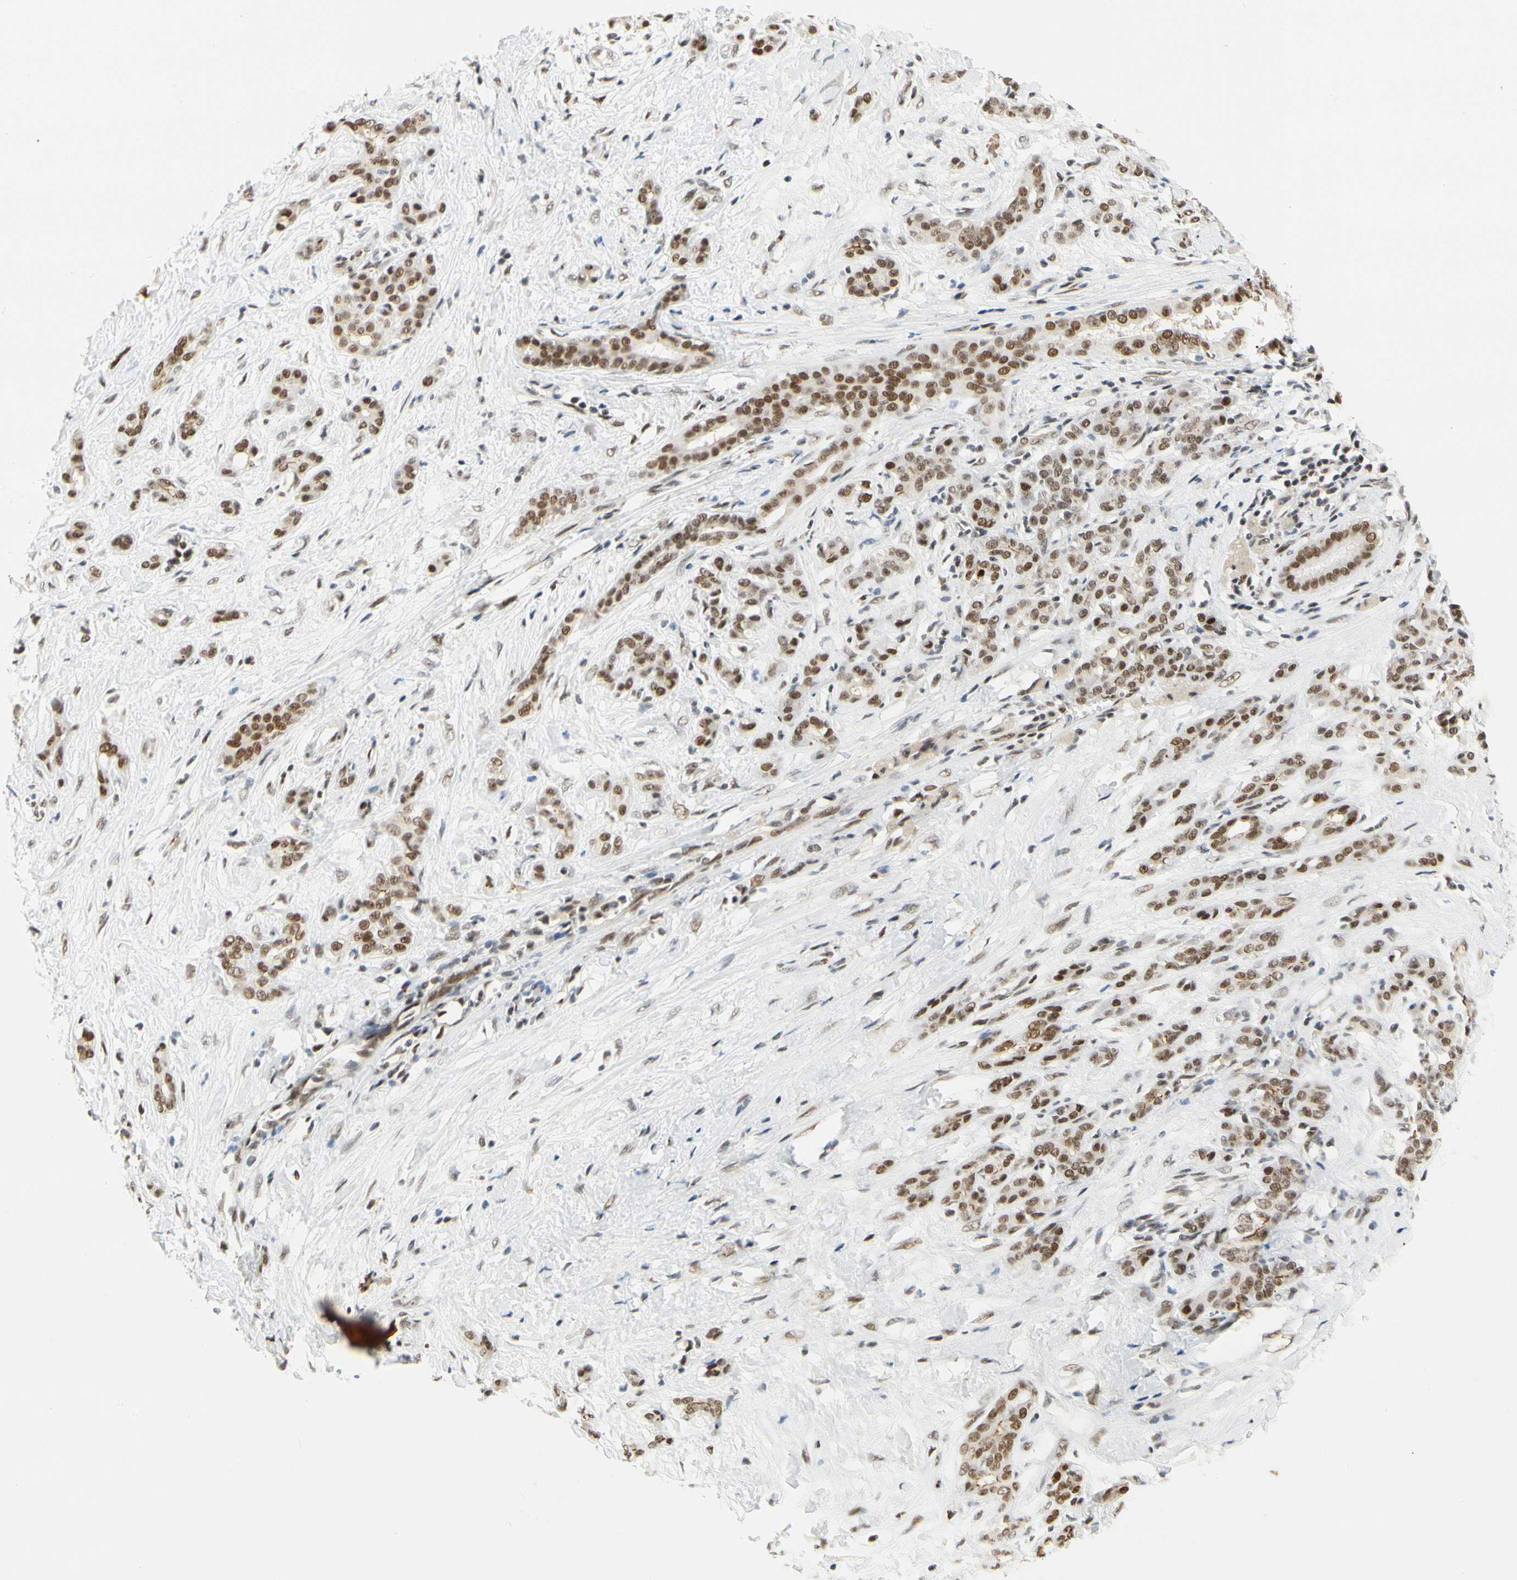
{"staining": {"intensity": "moderate", "quantity": ">75%", "location": "nuclear"}, "tissue": "pancreatic cancer", "cell_type": "Tumor cells", "image_type": "cancer", "snomed": [{"axis": "morphology", "description": "Adenocarcinoma, NOS"}, {"axis": "topography", "description": "Pancreas"}], "caption": "High-power microscopy captured an immunohistochemistry histopathology image of pancreatic cancer (adenocarcinoma), revealing moderate nuclear expression in approximately >75% of tumor cells. The protein of interest is stained brown, and the nuclei are stained in blue (DAB IHC with brightfield microscopy, high magnification).", "gene": "ZSCAN16", "patient": {"sex": "male", "age": 41}}